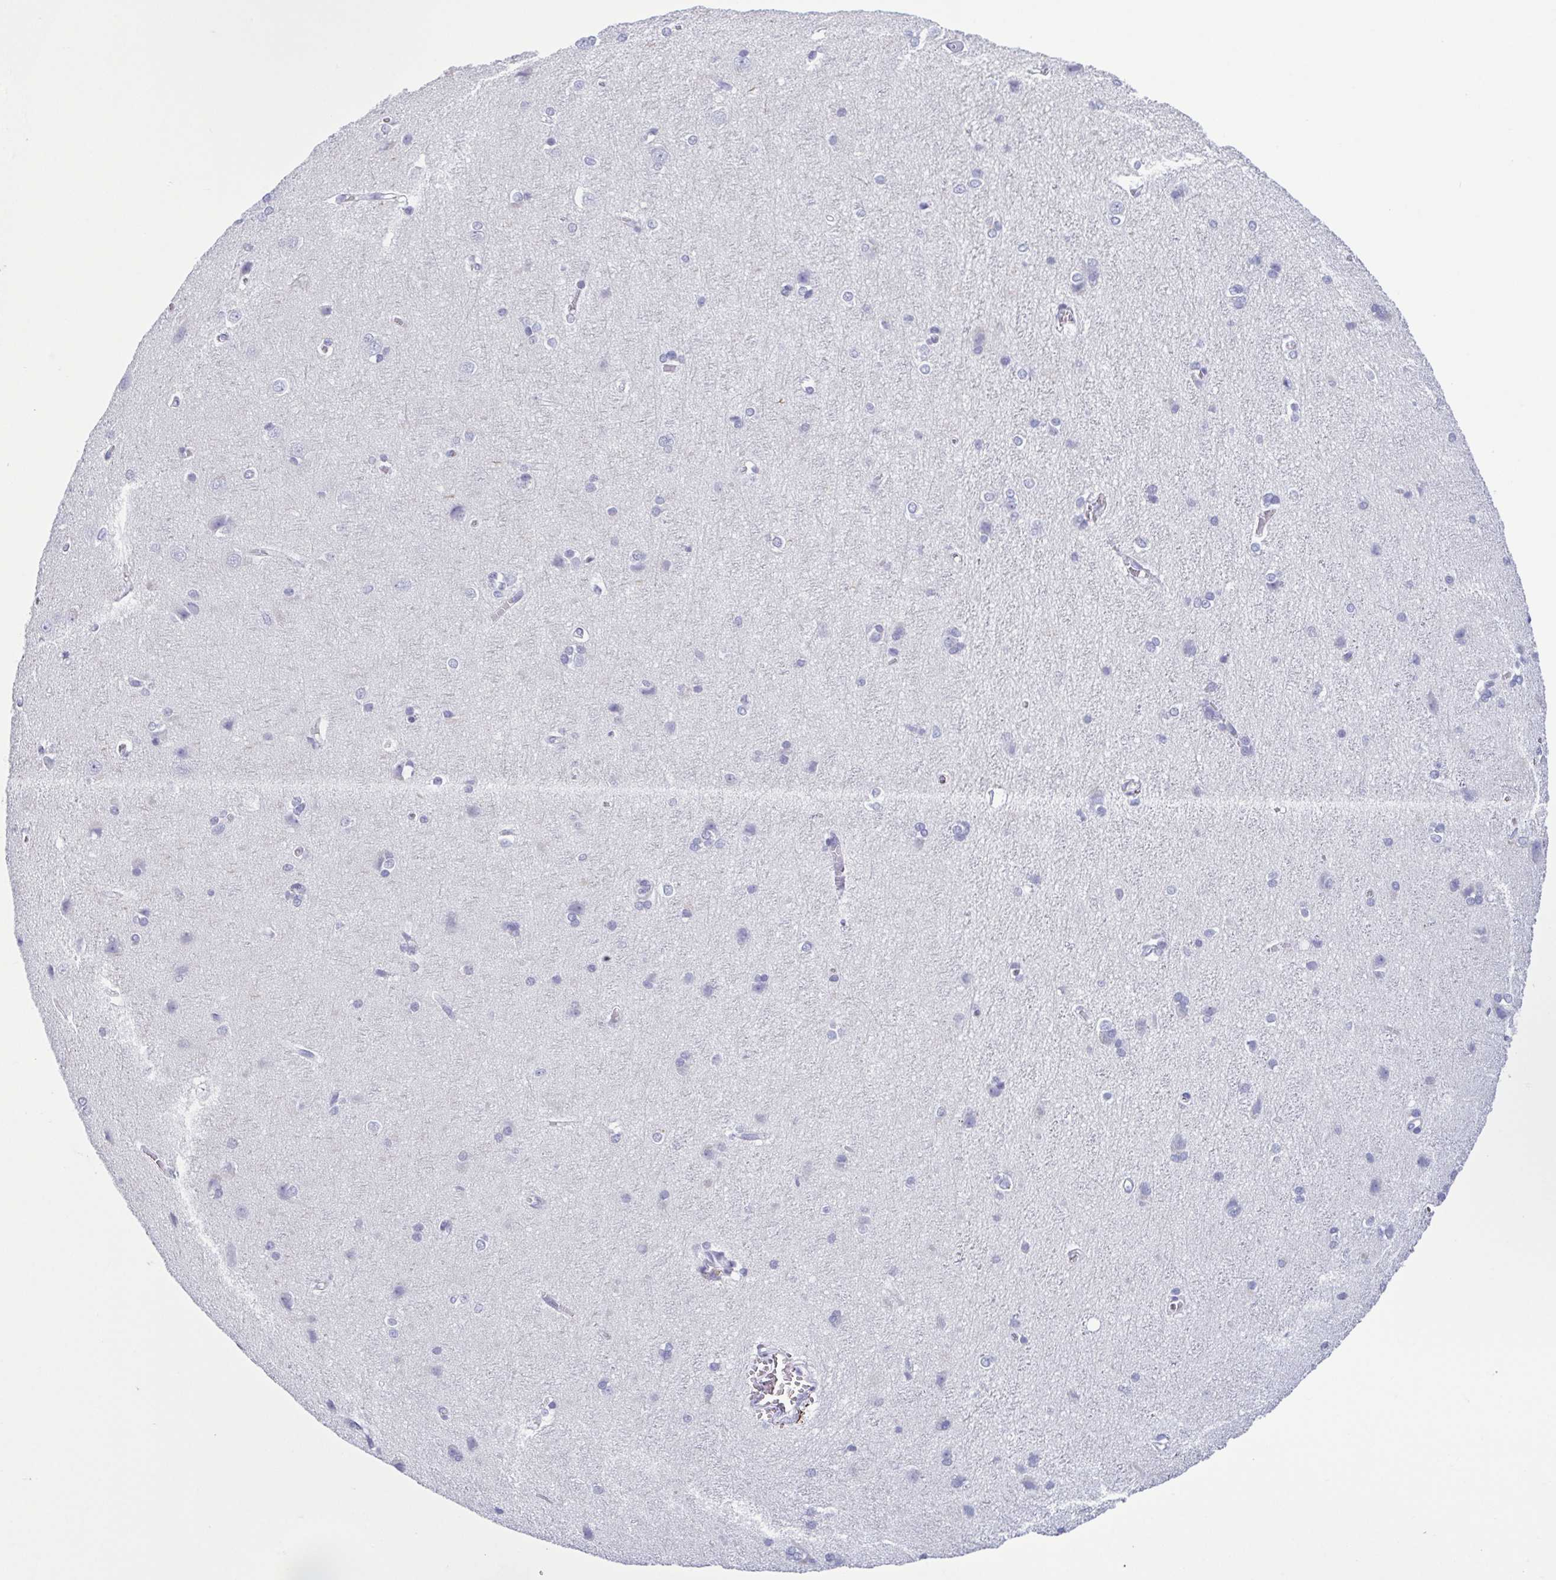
{"staining": {"intensity": "negative", "quantity": "none", "location": "none"}, "tissue": "cerebral cortex", "cell_type": "Endothelial cells", "image_type": "normal", "snomed": [{"axis": "morphology", "description": "Normal tissue, NOS"}, {"axis": "topography", "description": "Cerebral cortex"}], "caption": "IHC of normal human cerebral cortex reveals no staining in endothelial cells. Nuclei are stained in blue.", "gene": "KRT10", "patient": {"sex": "male", "age": 37}}